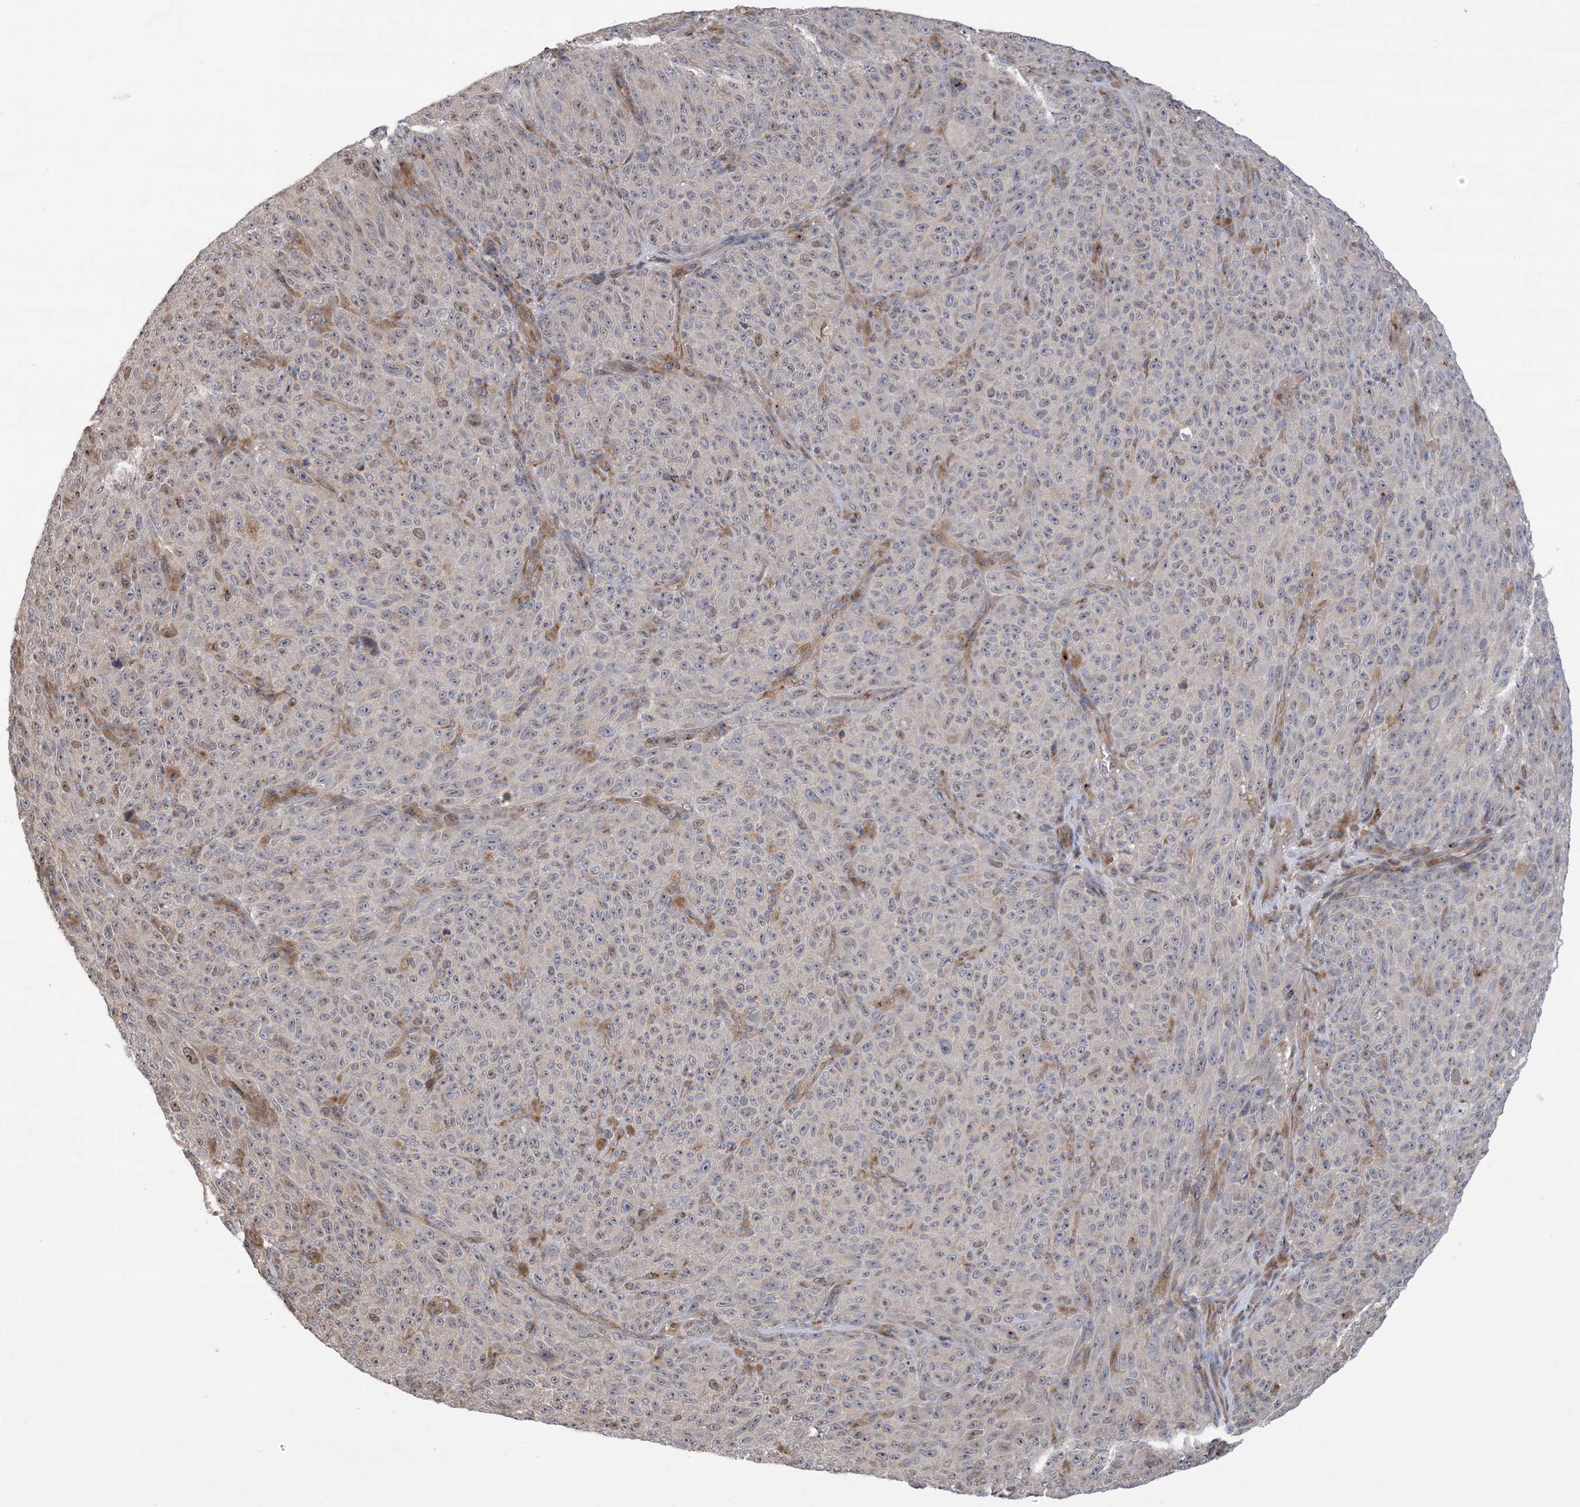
{"staining": {"intensity": "negative", "quantity": "none", "location": "none"}, "tissue": "melanoma", "cell_type": "Tumor cells", "image_type": "cancer", "snomed": [{"axis": "morphology", "description": "Malignant melanoma, NOS"}, {"axis": "topography", "description": "Skin"}], "caption": "Photomicrograph shows no significant protein positivity in tumor cells of melanoma.", "gene": "CLEC16A", "patient": {"sex": "female", "age": 82}}